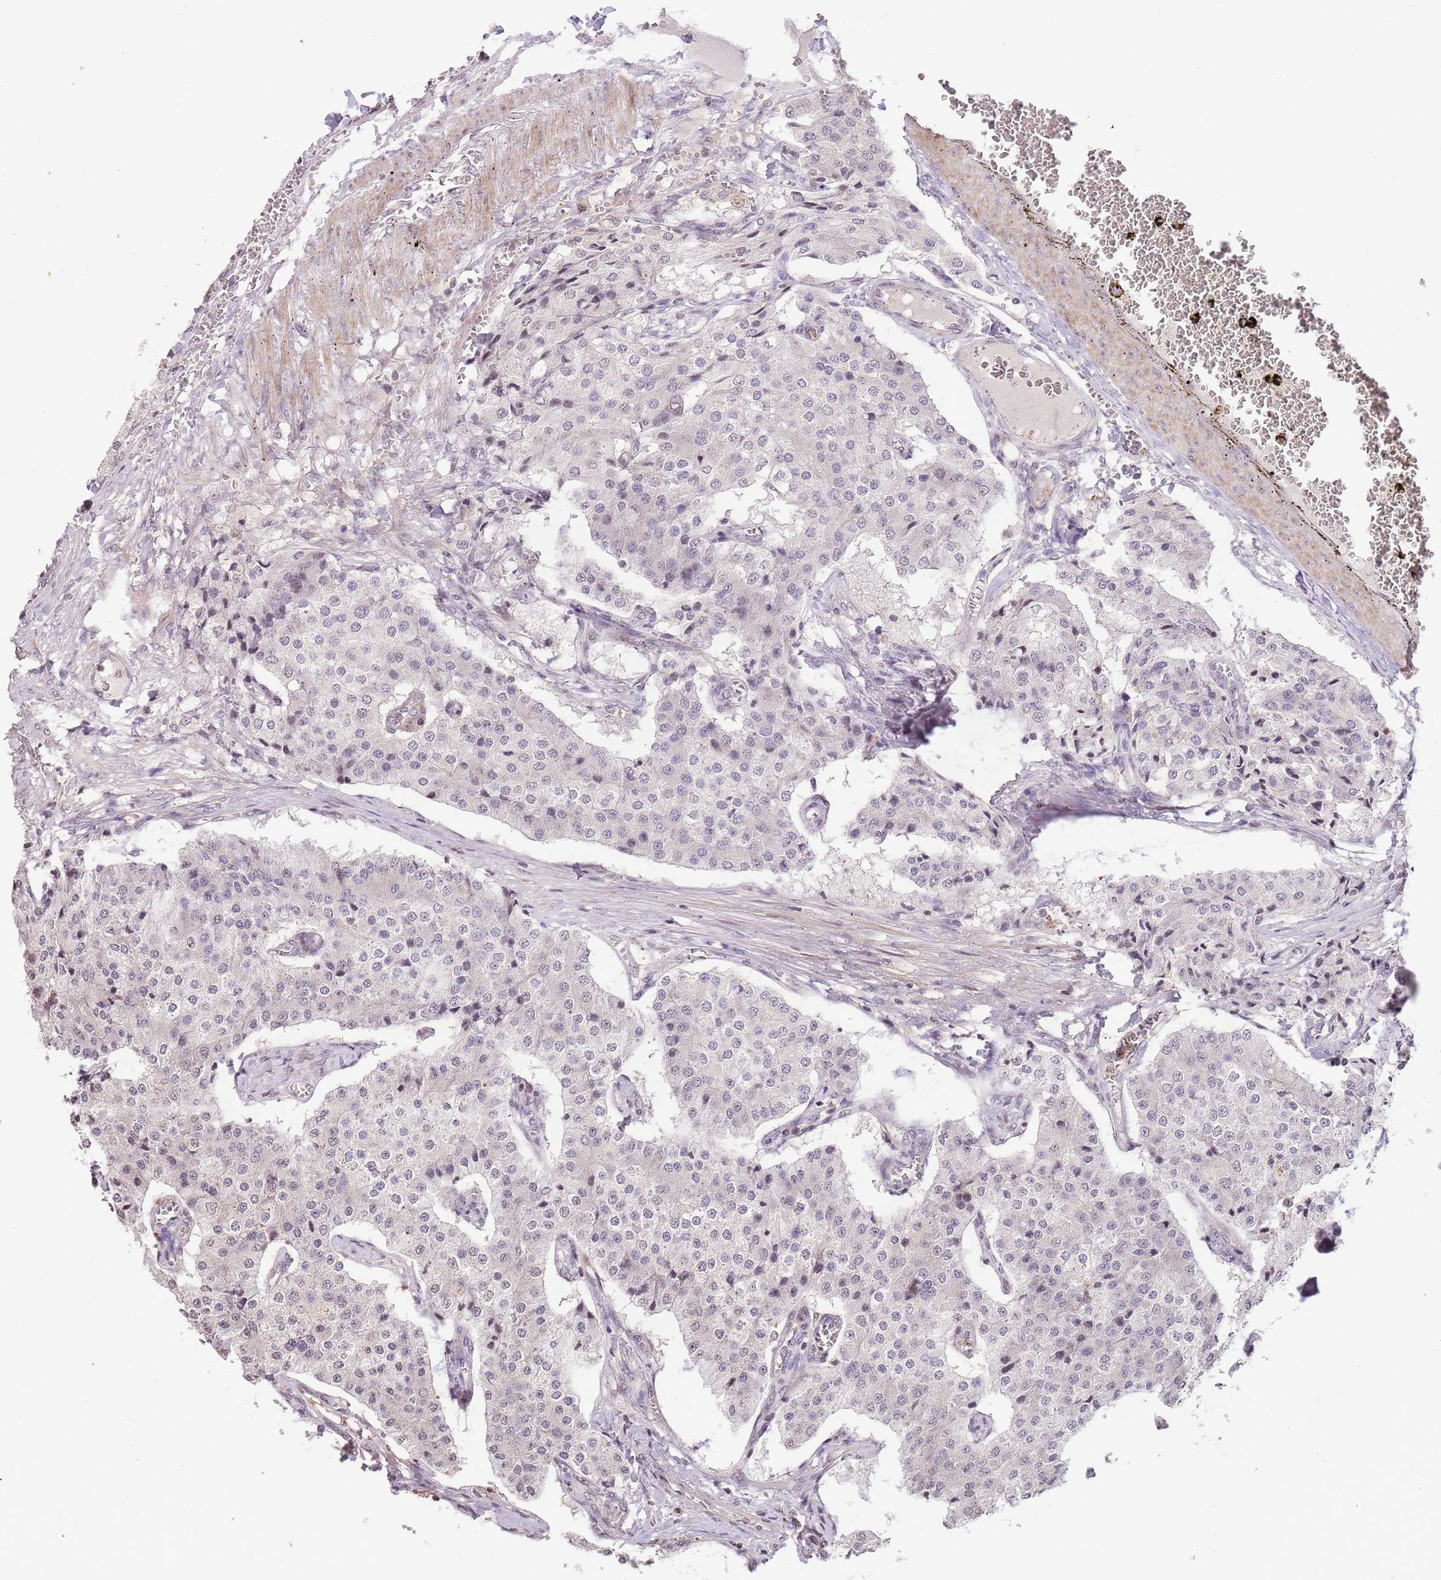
{"staining": {"intensity": "negative", "quantity": "none", "location": "none"}, "tissue": "carcinoid", "cell_type": "Tumor cells", "image_type": "cancer", "snomed": [{"axis": "morphology", "description": "Carcinoid, malignant, NOS"}, {"axis": "topography", "description": "Colon"}], "caption": "IHC photomicrograph of human carcinoid stained for a protein (brown), which reveals no staining in tumor cells.", "gene": "SLC16A4", "patient": {"sex": "female", "age": 52}}